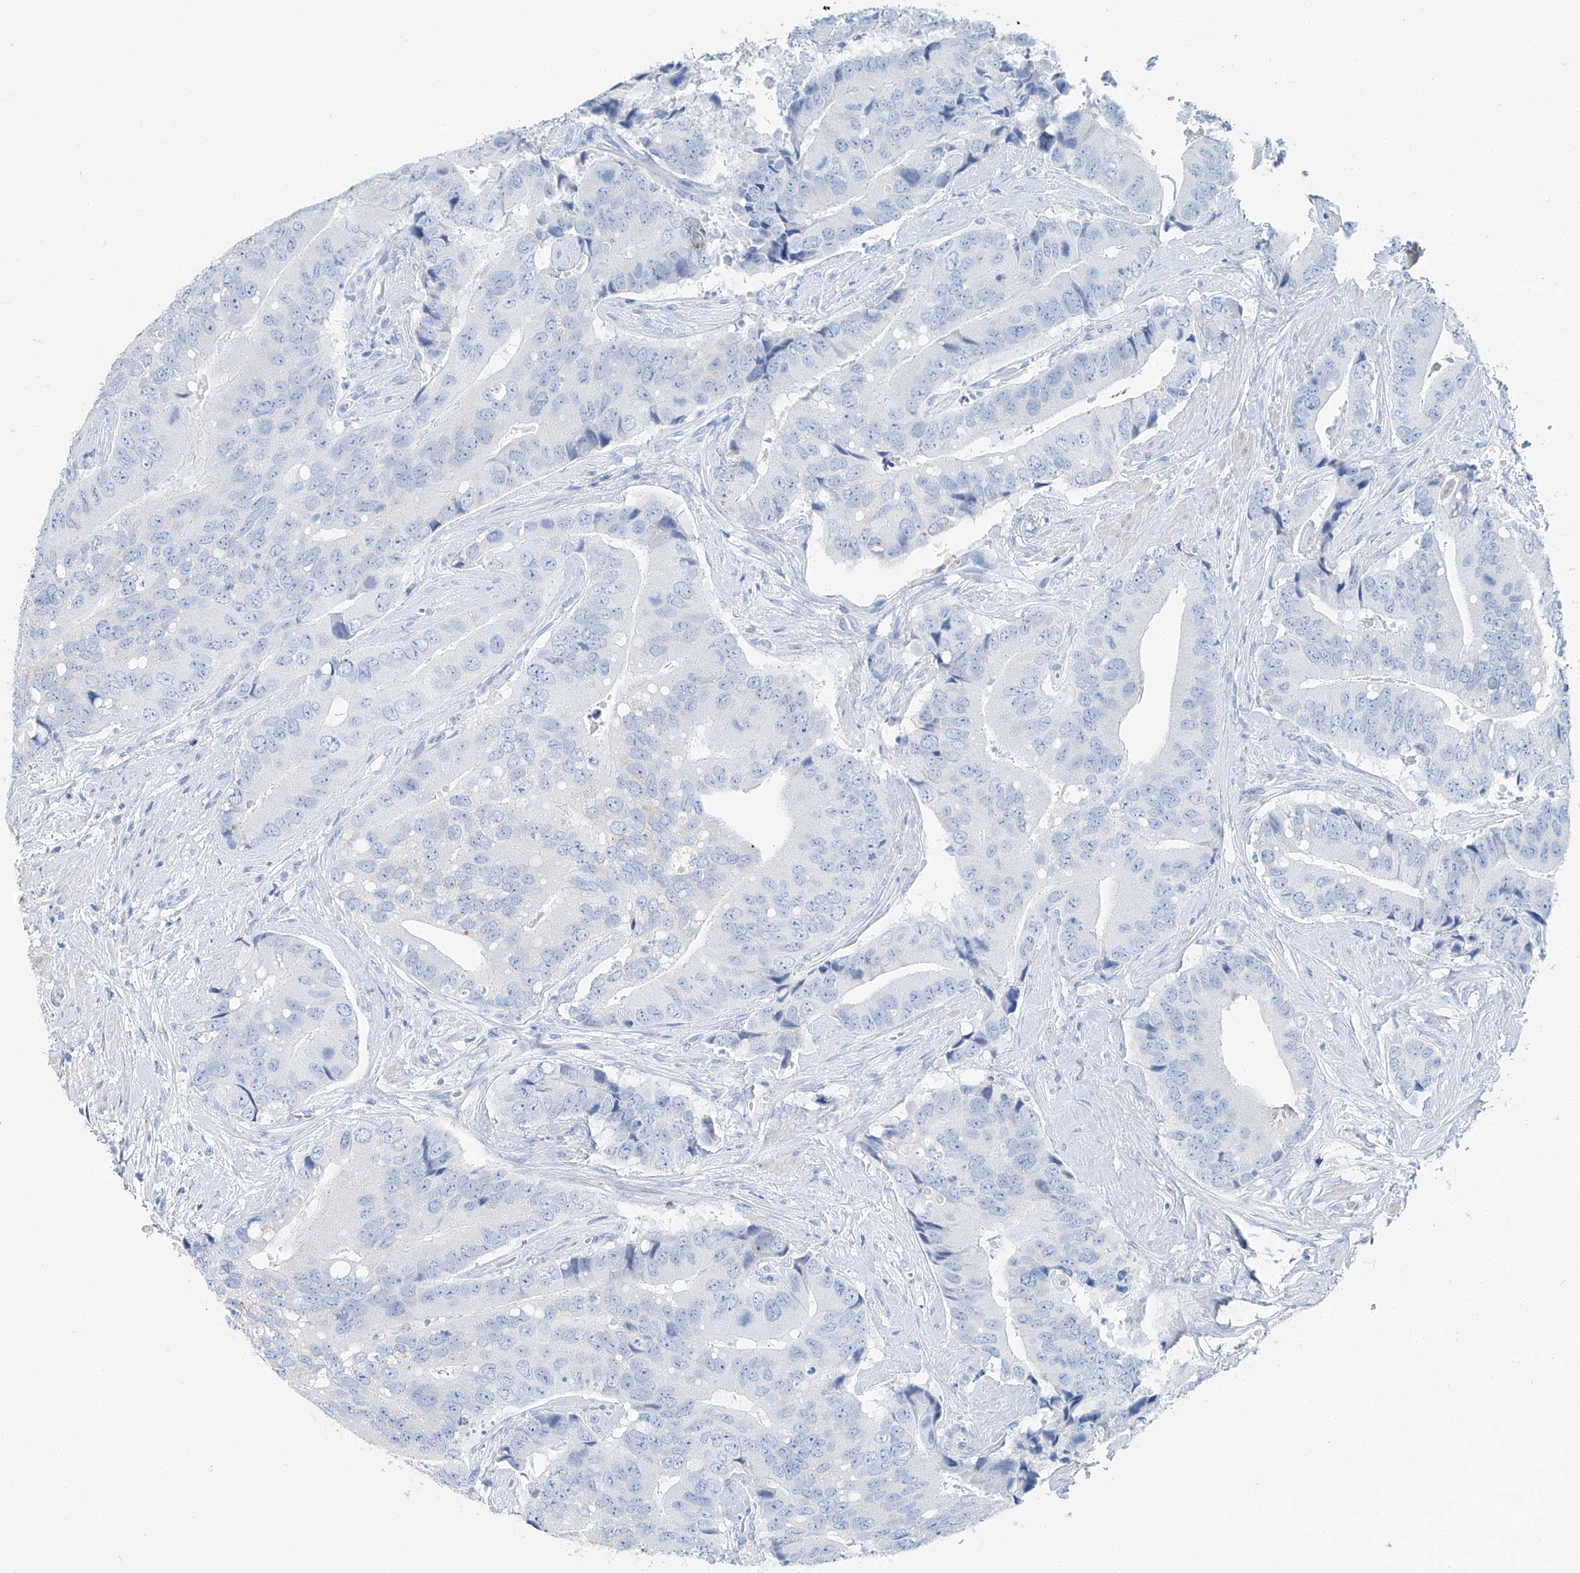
{"staining": {"intensity": "negative", "quantity": "none", "location": "none"}, "tissue": "prostate cancer", "cell_type": "Tumor cells", "image_type": "cancer", "snomed": [{"axis": "morphology", "description": "Adenocarcinoma, High grade"}, {"axis": "topography", "description": "Prostate"}], "caption": "This histopathology image is of adenocarcinoma (high-grade) (prostate) stained with immunohistochemistry to label a protein in brown with the nuclei are counter-stained blue. There is no positivity in tumor cells.", "gene": "C1orf87", "patient": {"sex": "male", "age": 70}}